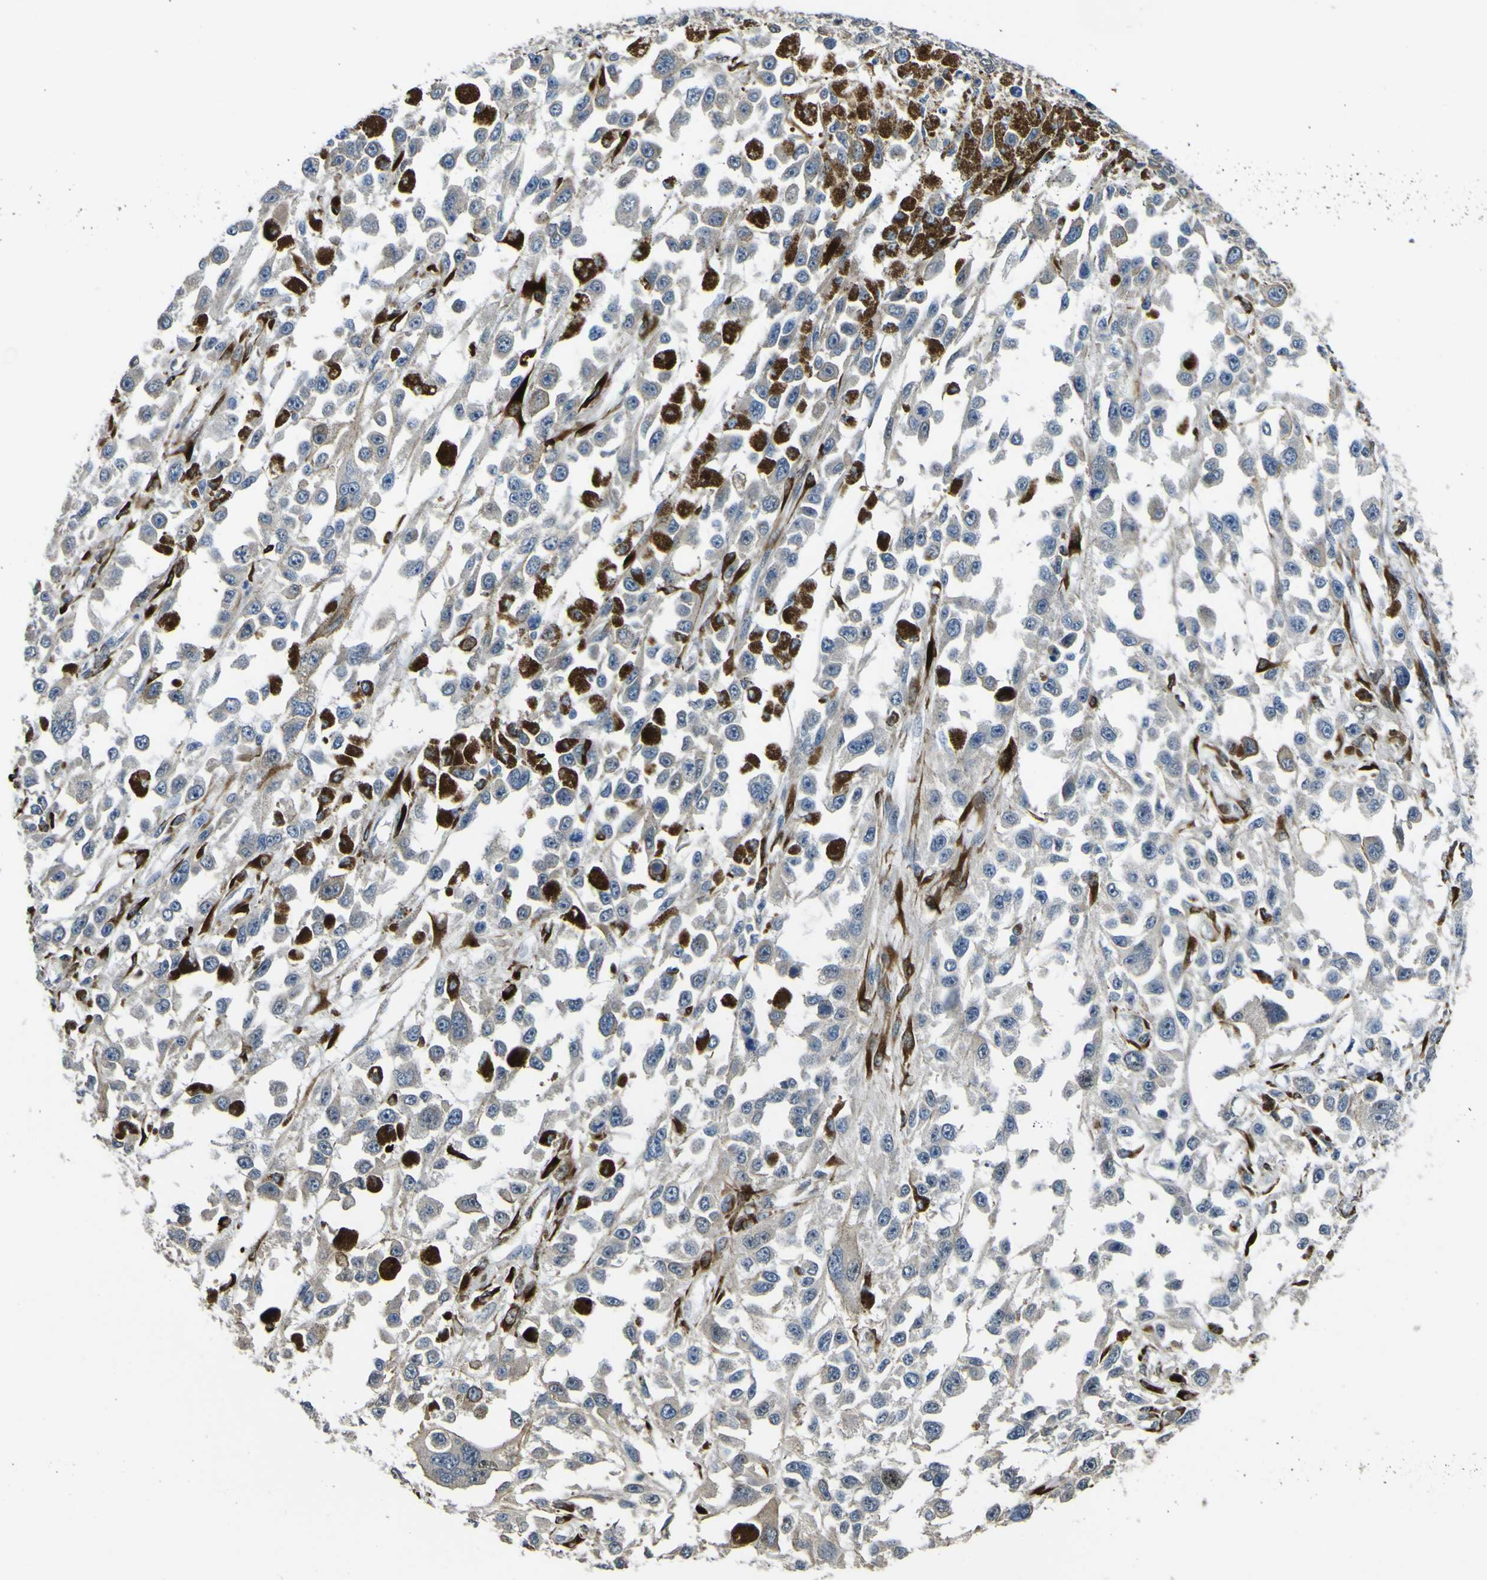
{"staining": {"intensity": "negative", "quantity": "none", "location": "none"}, "tissue": "melanoma", "cell_type": "Tumor cells", "image_type": "cancer", "snomed": [{"axis": "morphology", "description": "Malignant melanoma, Metastatic site"}, {"axis": "topography", "description": "Lymph node"}], "caption": "This is a photomicrograph of immunohistochemistry (IHC) staining of malignant melanoma (metastatic site), which shows no expression in tumor cells.", "gene": "LBHD1", "patient": {"sex": "male", "age": 59}}